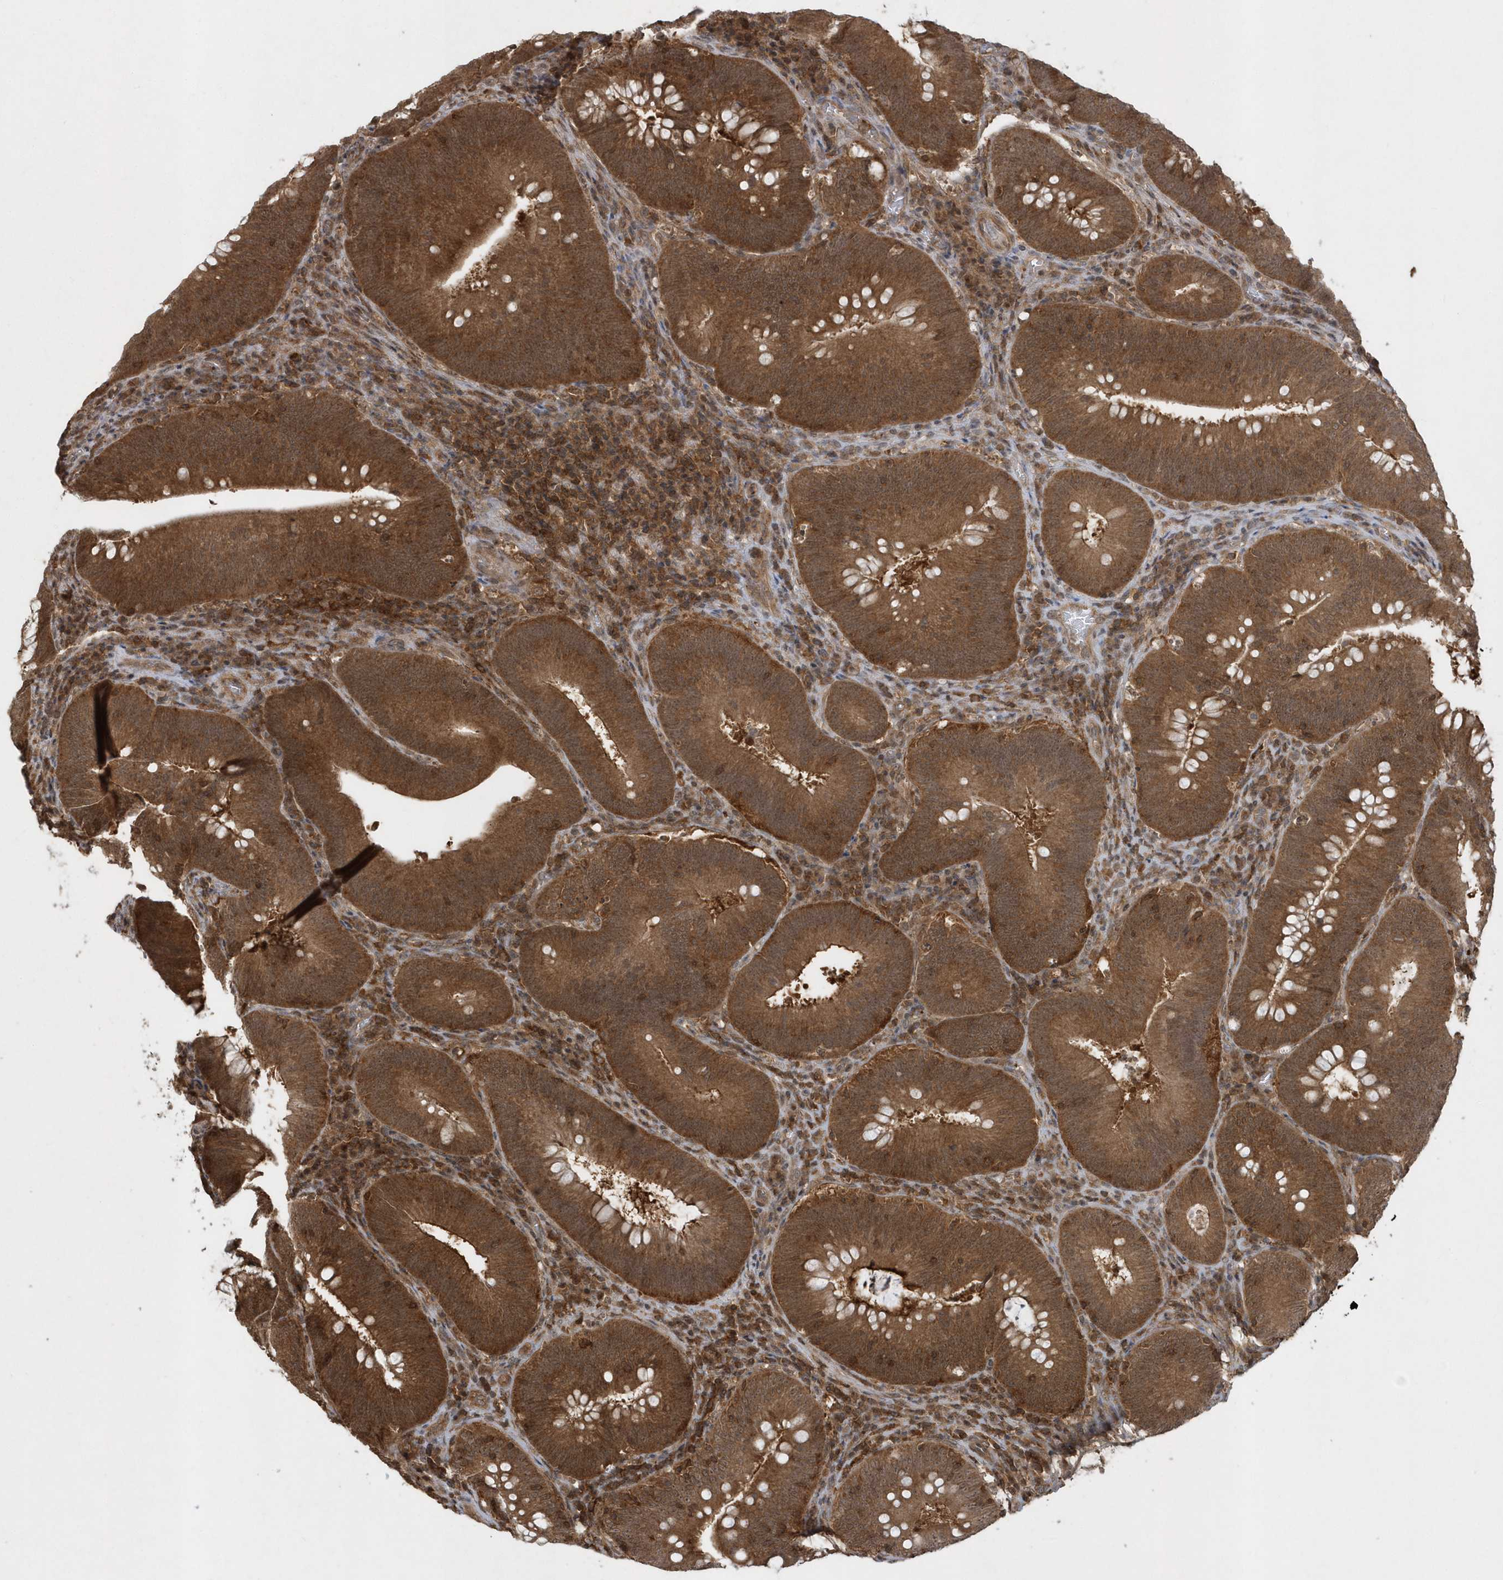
{"staining": {"intensity": "strong", "quantity": ">75%", "location": "cytoplasmic/membranous"}, "tissue": "colorectal cancer", "cell_type": "Tumor cells", "image_type": "cancer", "snomed": [{"axis": "morphology", "description": "Normal tissue, NOS"}, {"axis": "topography", "description": "Colon"}], "caption": "Immunohistochemistry (IHC) micrograph of neoplastic tissue: colorectal cancer stained using IHC displays high levels of strong protein expression localized specifically in the cytoplasmic/membranous of tumor cells, appearing as a cytoplasmic/membranous brown color.", "gene": "ACYP1", "patient": {"sex": "female", "age": 82}}